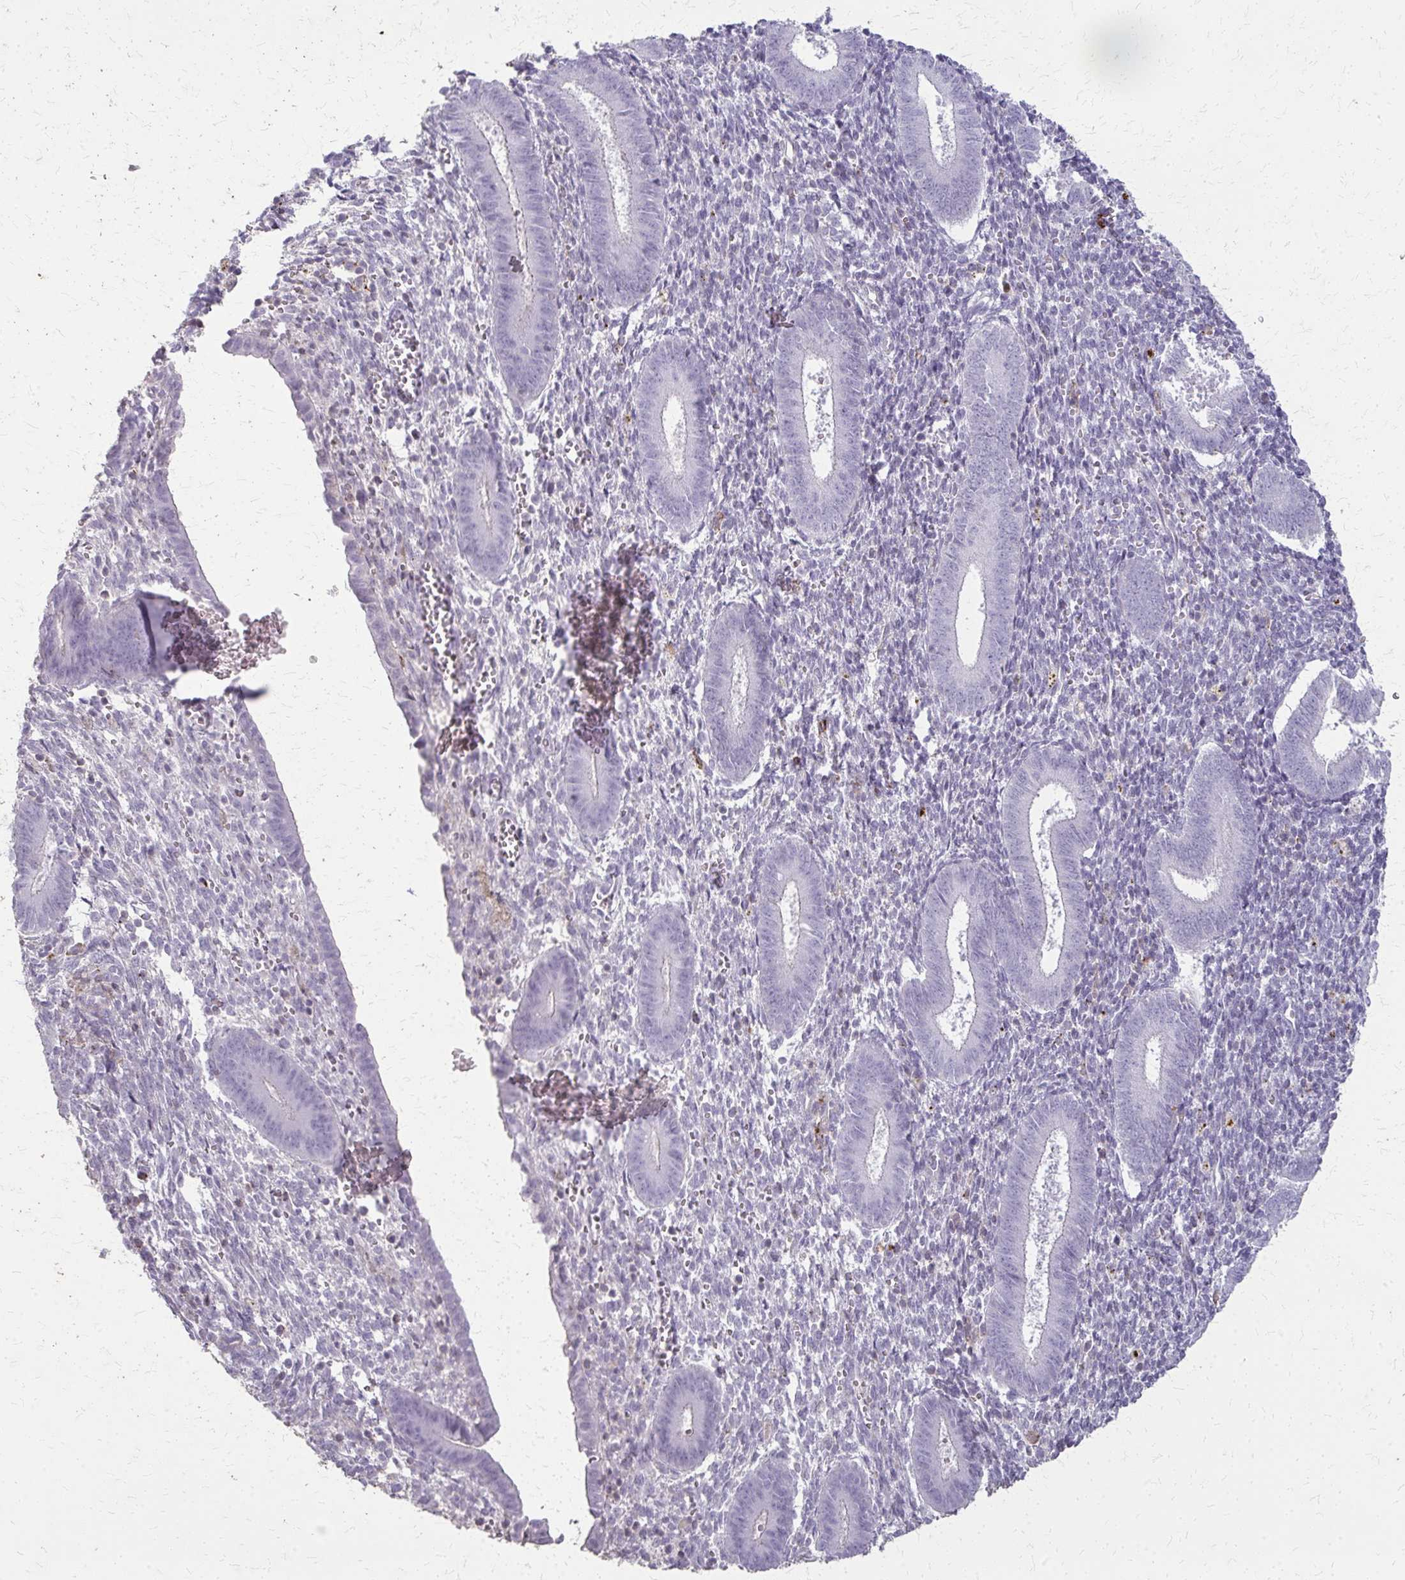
{"staining": {"intensity": "negative", "quantity": "none", "location": "none"}, "tissue": "endometrium", "cell_type": "Cells in endometrial stroma", "image_type": "normal", "snomed": [{"axis": "morphology", "description": "Normal tissue, NOS"}, {"axis": "topography", "description": "Endometrium"}], "caption": "Protein analysis of unremarkable endometrium reveals no significant expression in cells in endometrial stroma.", "gene": "TENM4", "patient": {"sex": "female", "age": 25}}